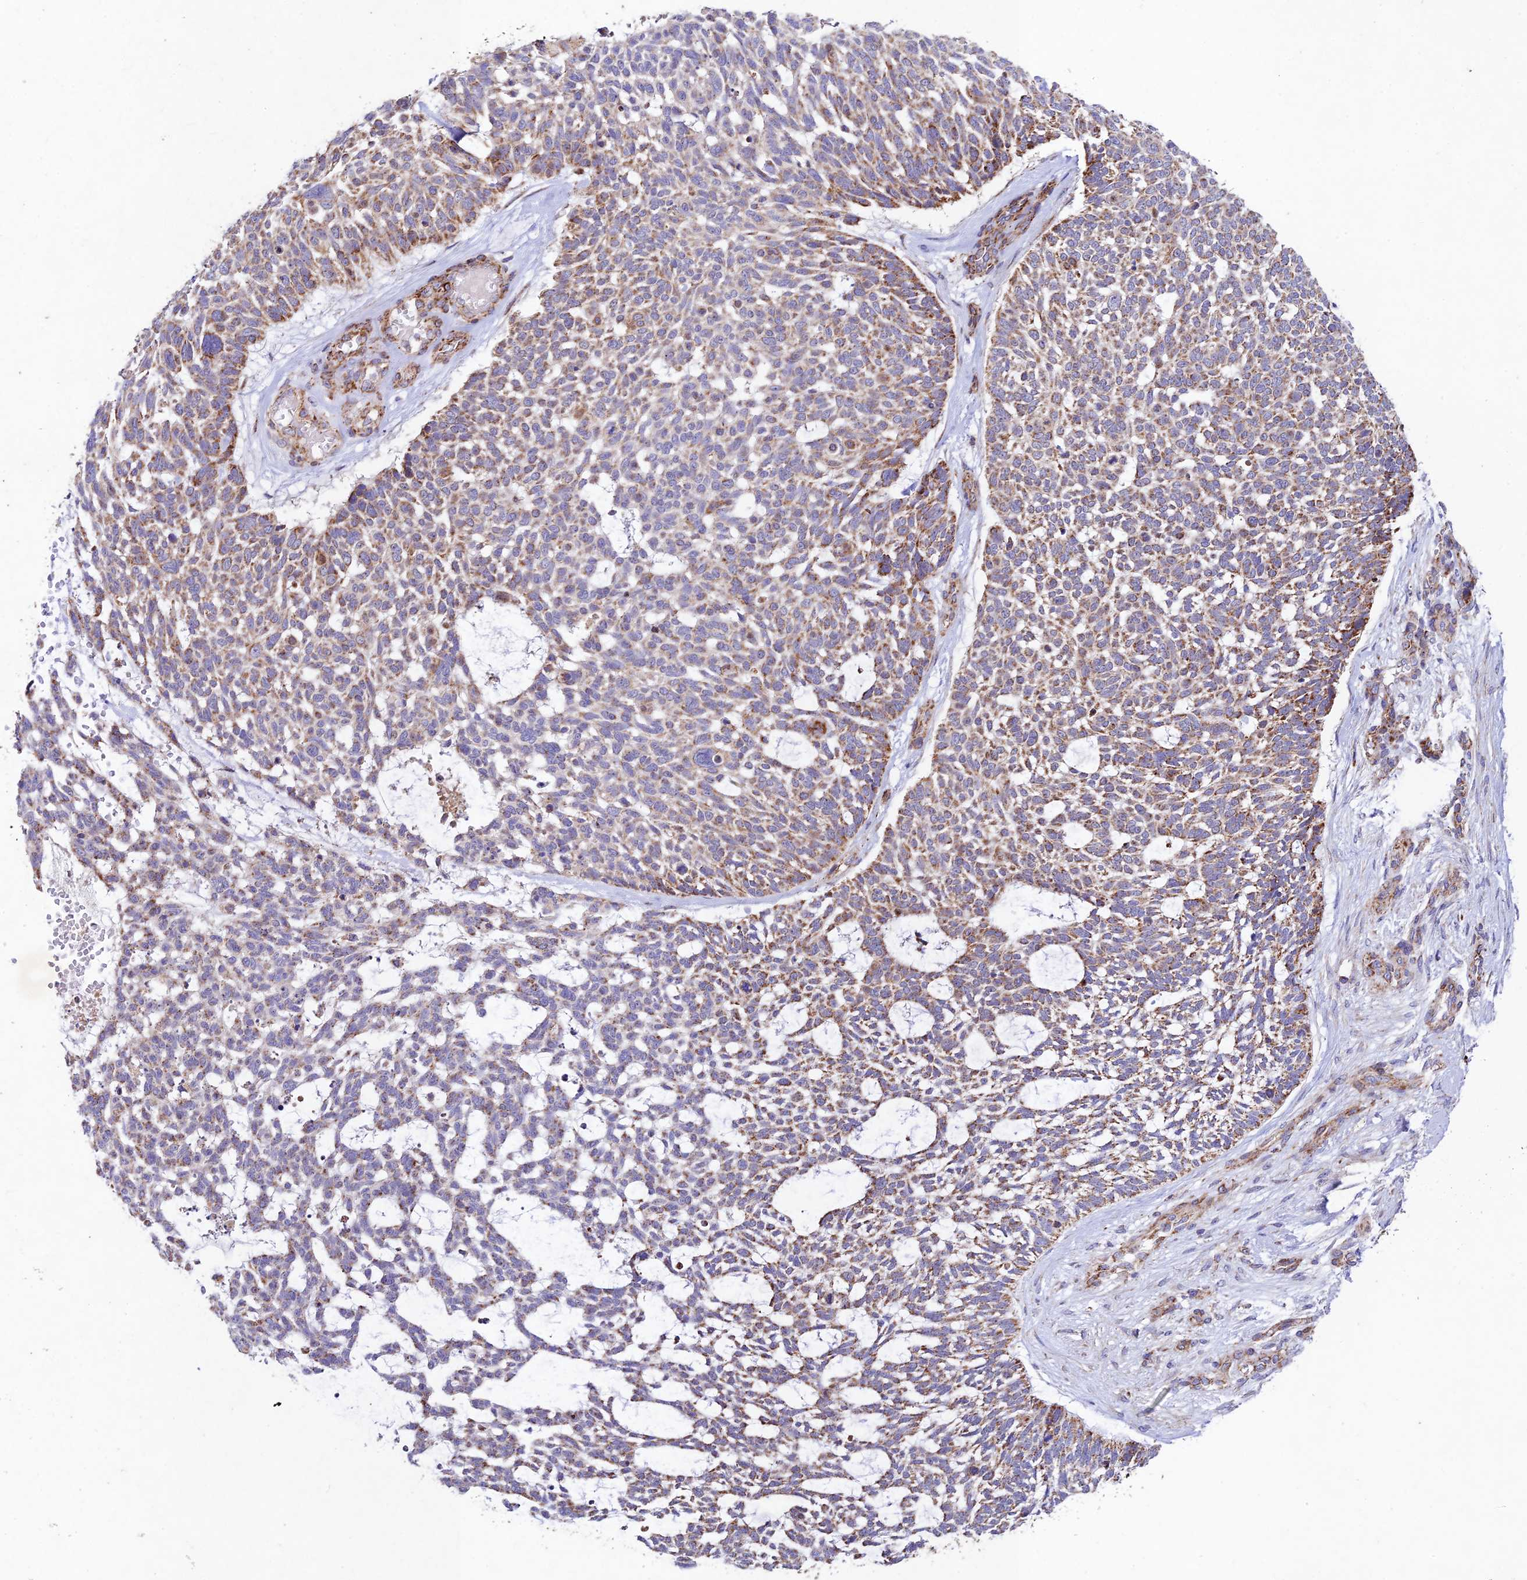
{"staining": {"intensity": "moderate", "quantity": ">75%", "location": "cytoplasmic/membranous"}, "tissue": "skin cancer", "cell_type": "Tumor cells", "image_type": "cancer", "snomed": [{"axis": "morphology", "description": "Basal cell carcinoma"}, {"axis": "topography", "description": "Skin"}], "caption": "This micrograph displays skin basal cell carcinoma stained with IHC to label a protein in brown. The cytoplasmic/membranous of tumor cells show moderate positivity for the protein. Nuclei are counter-stained blue.", "gene": "KHDC3L", "patient": {"sex": "male", "age": 88}}